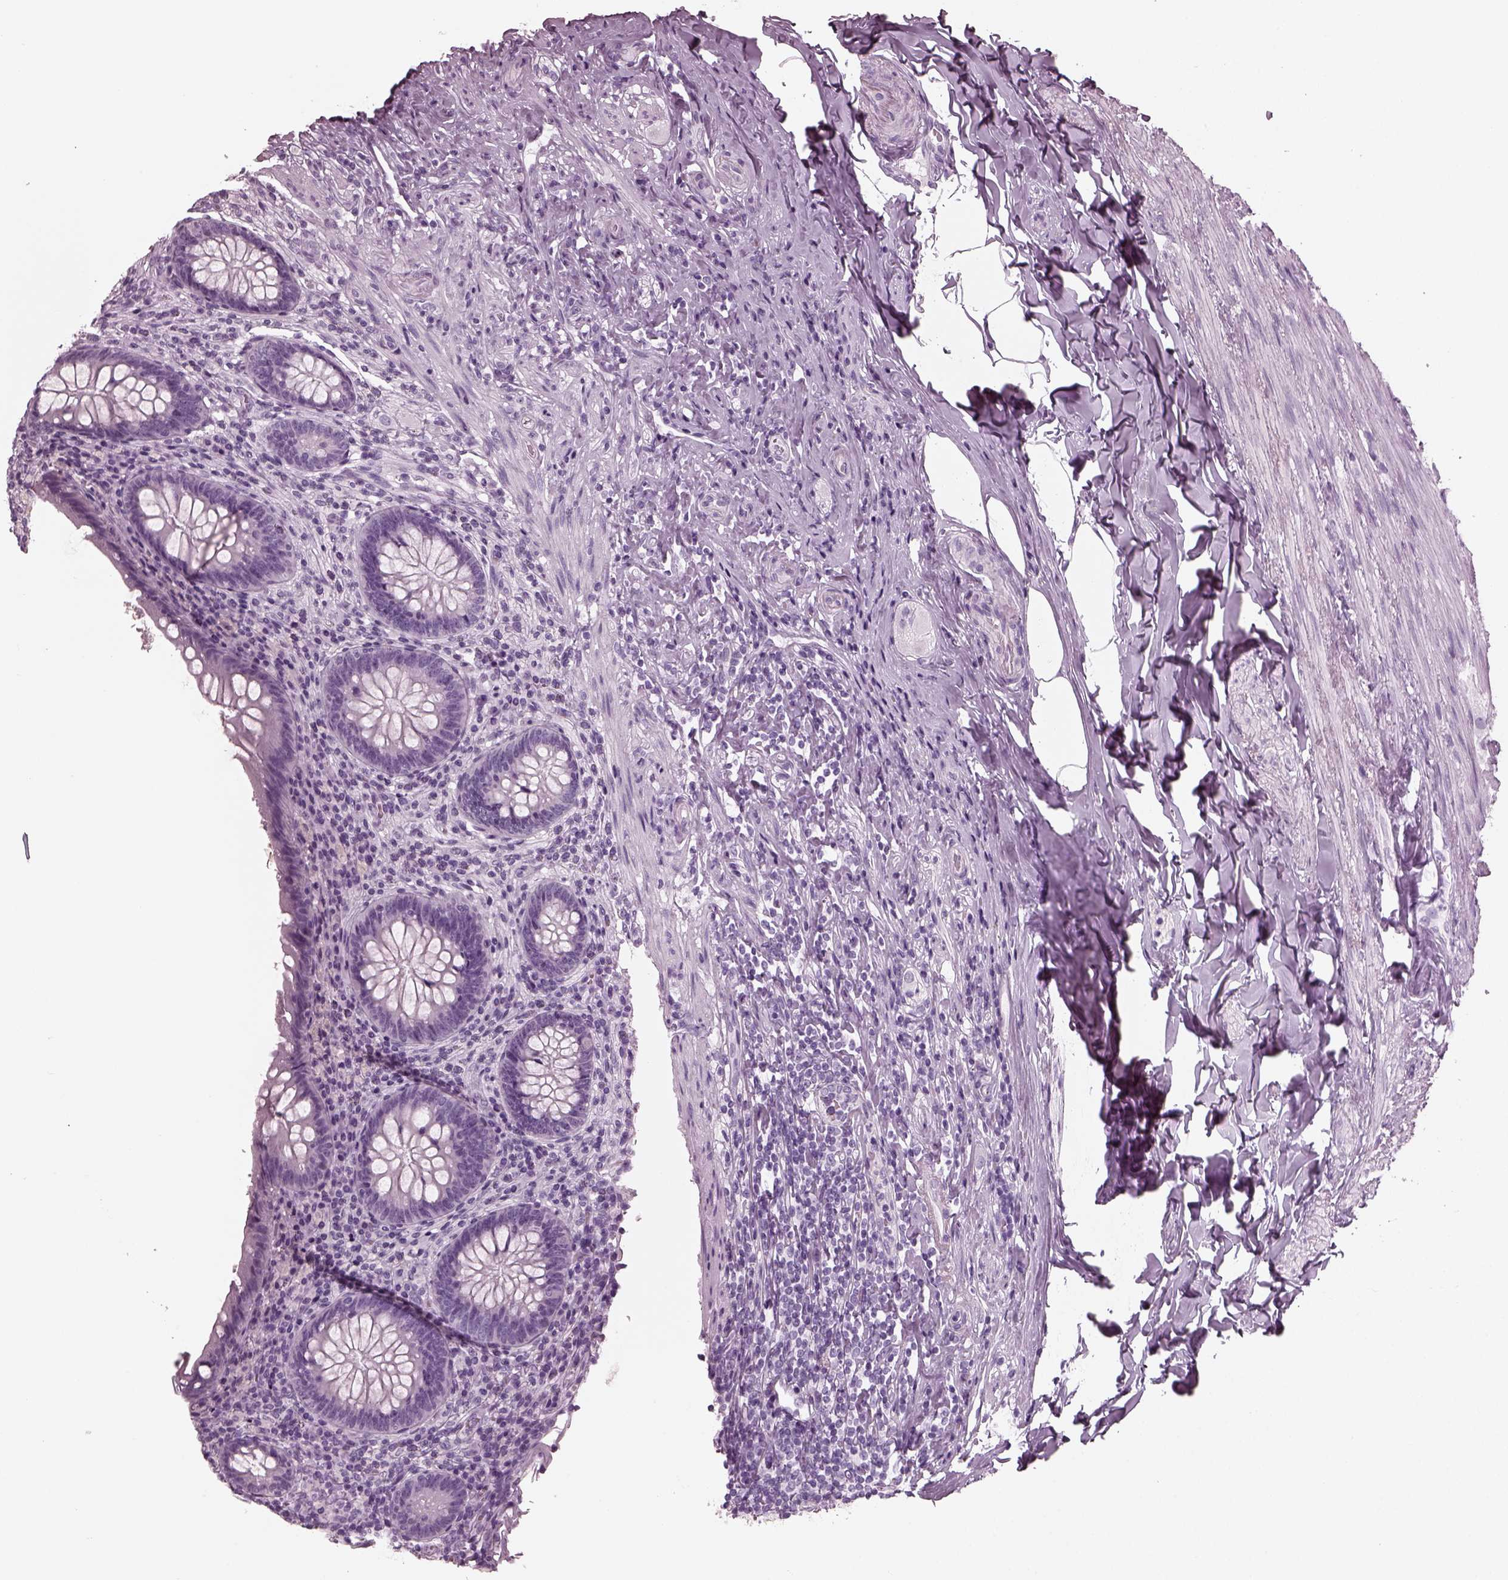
{"staining": {"intensity": "negative", "quantity": "none", "location": "none"}, "tissue": "appendix", "cell_type": "Glandular cells", "image_type": "normal", "snomed": [{"axis": "morphology", "description": "Normal tissue, NOS"}, {"axis": "topography", "description": "Appendix"}], "caption": "Immunohistochemistry (IHC) of normal appendix shows no positivity in glandular cells.", "gene": "RCVRN", "patient": {"sex": "male", "age": 47}}